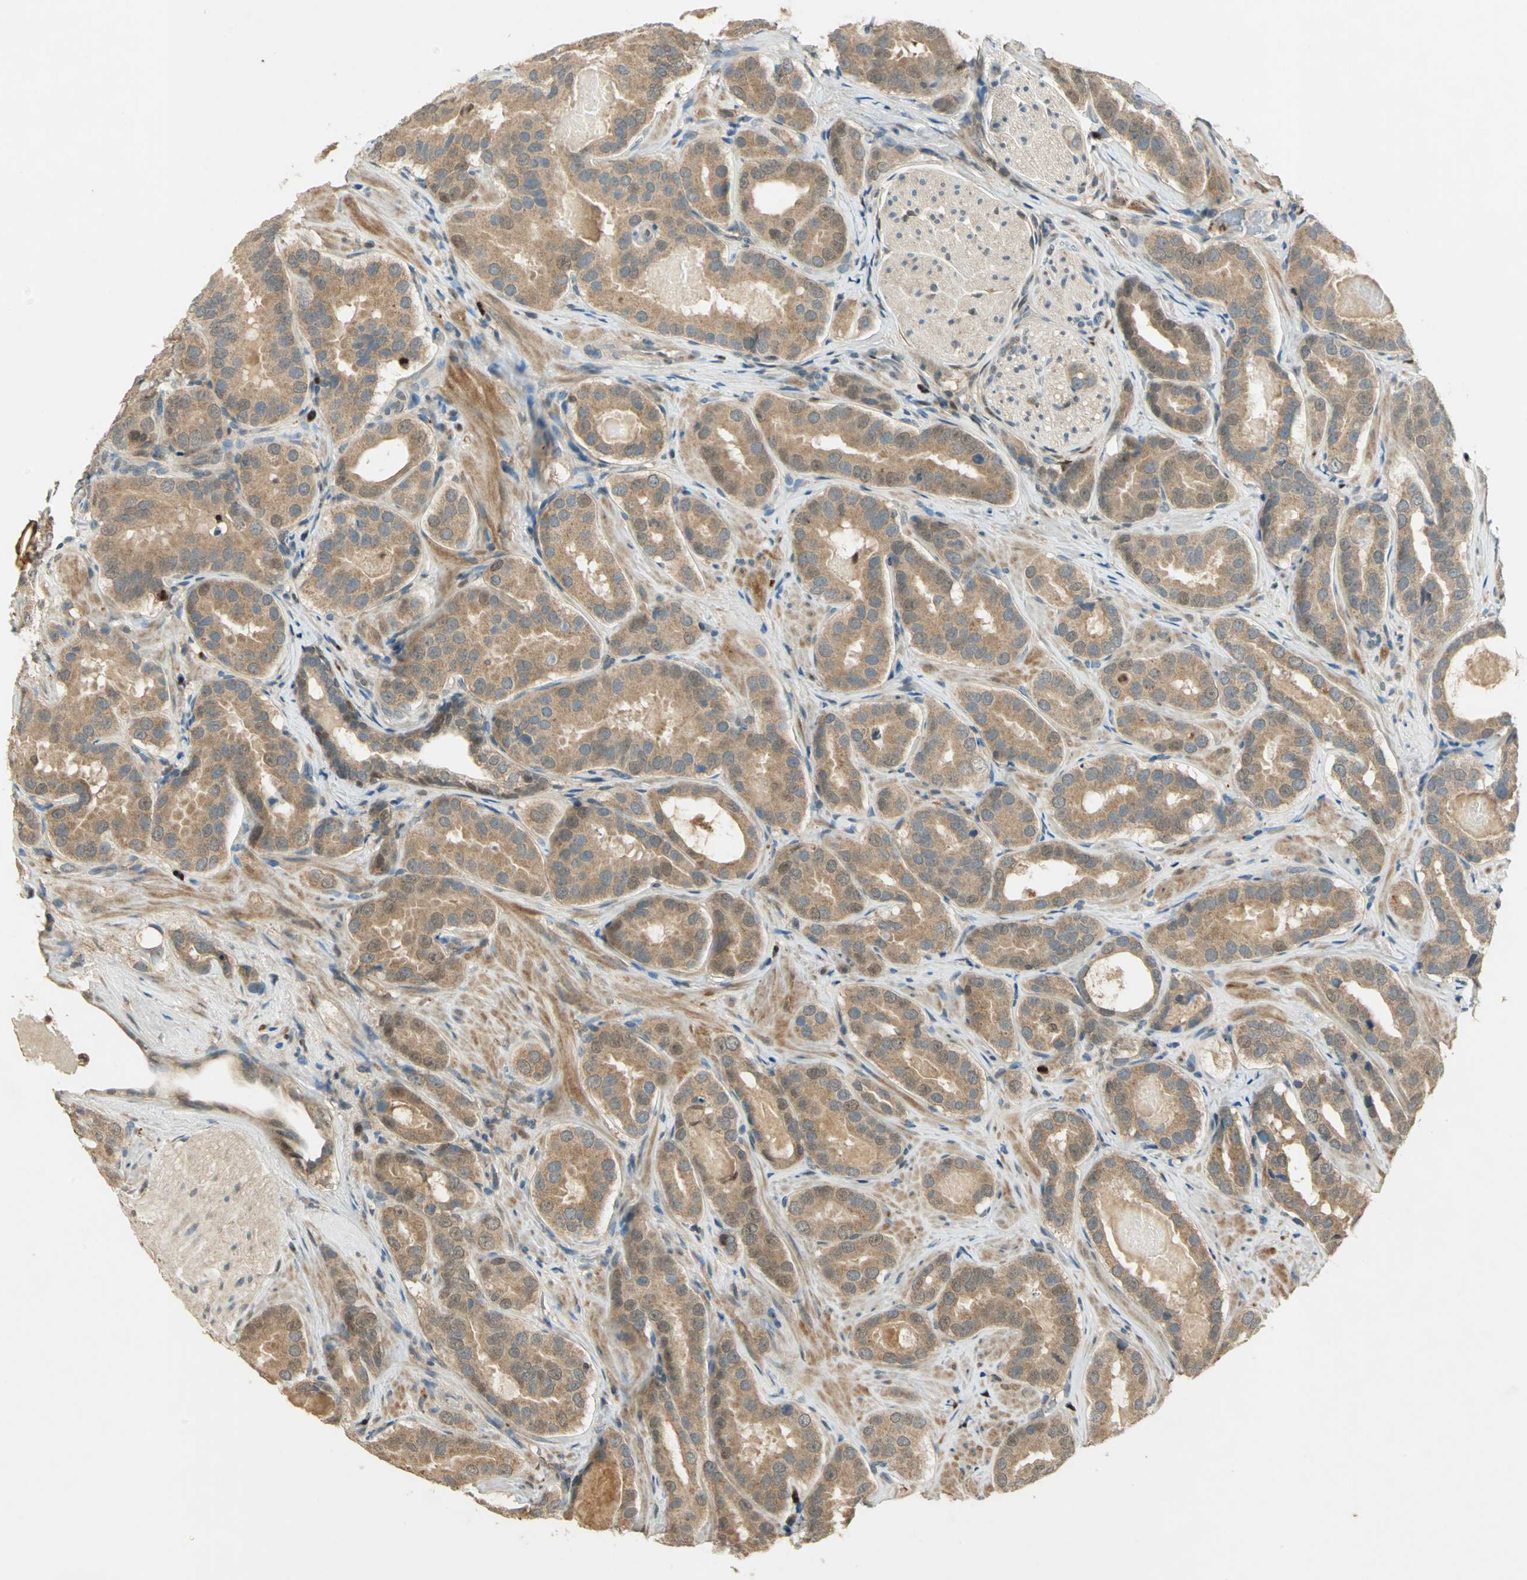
{"staining": {"intensity": "moderate", "quantity": ">75%", "location": "cytoplasmic/membranous"}, "tissue": "prostate cancer", "cell_type": "Tumor cells", "image_type": "cancer", "snomed": [{"axis": "morphology", "description": "Adenocarcinoma, Low grade"}, {"axis": "topography", "description": "Prostate"}], "caption": "An image showing moderate cytoplasmic/membranous expression in approximately >75% of tumor cells in prostate cancer (adenocarcinoma (low-grade)), as visualized by brown immunohistochemical staining.", "gene": "BIRC2", "patient": {"sex": "male", "age": 59}}